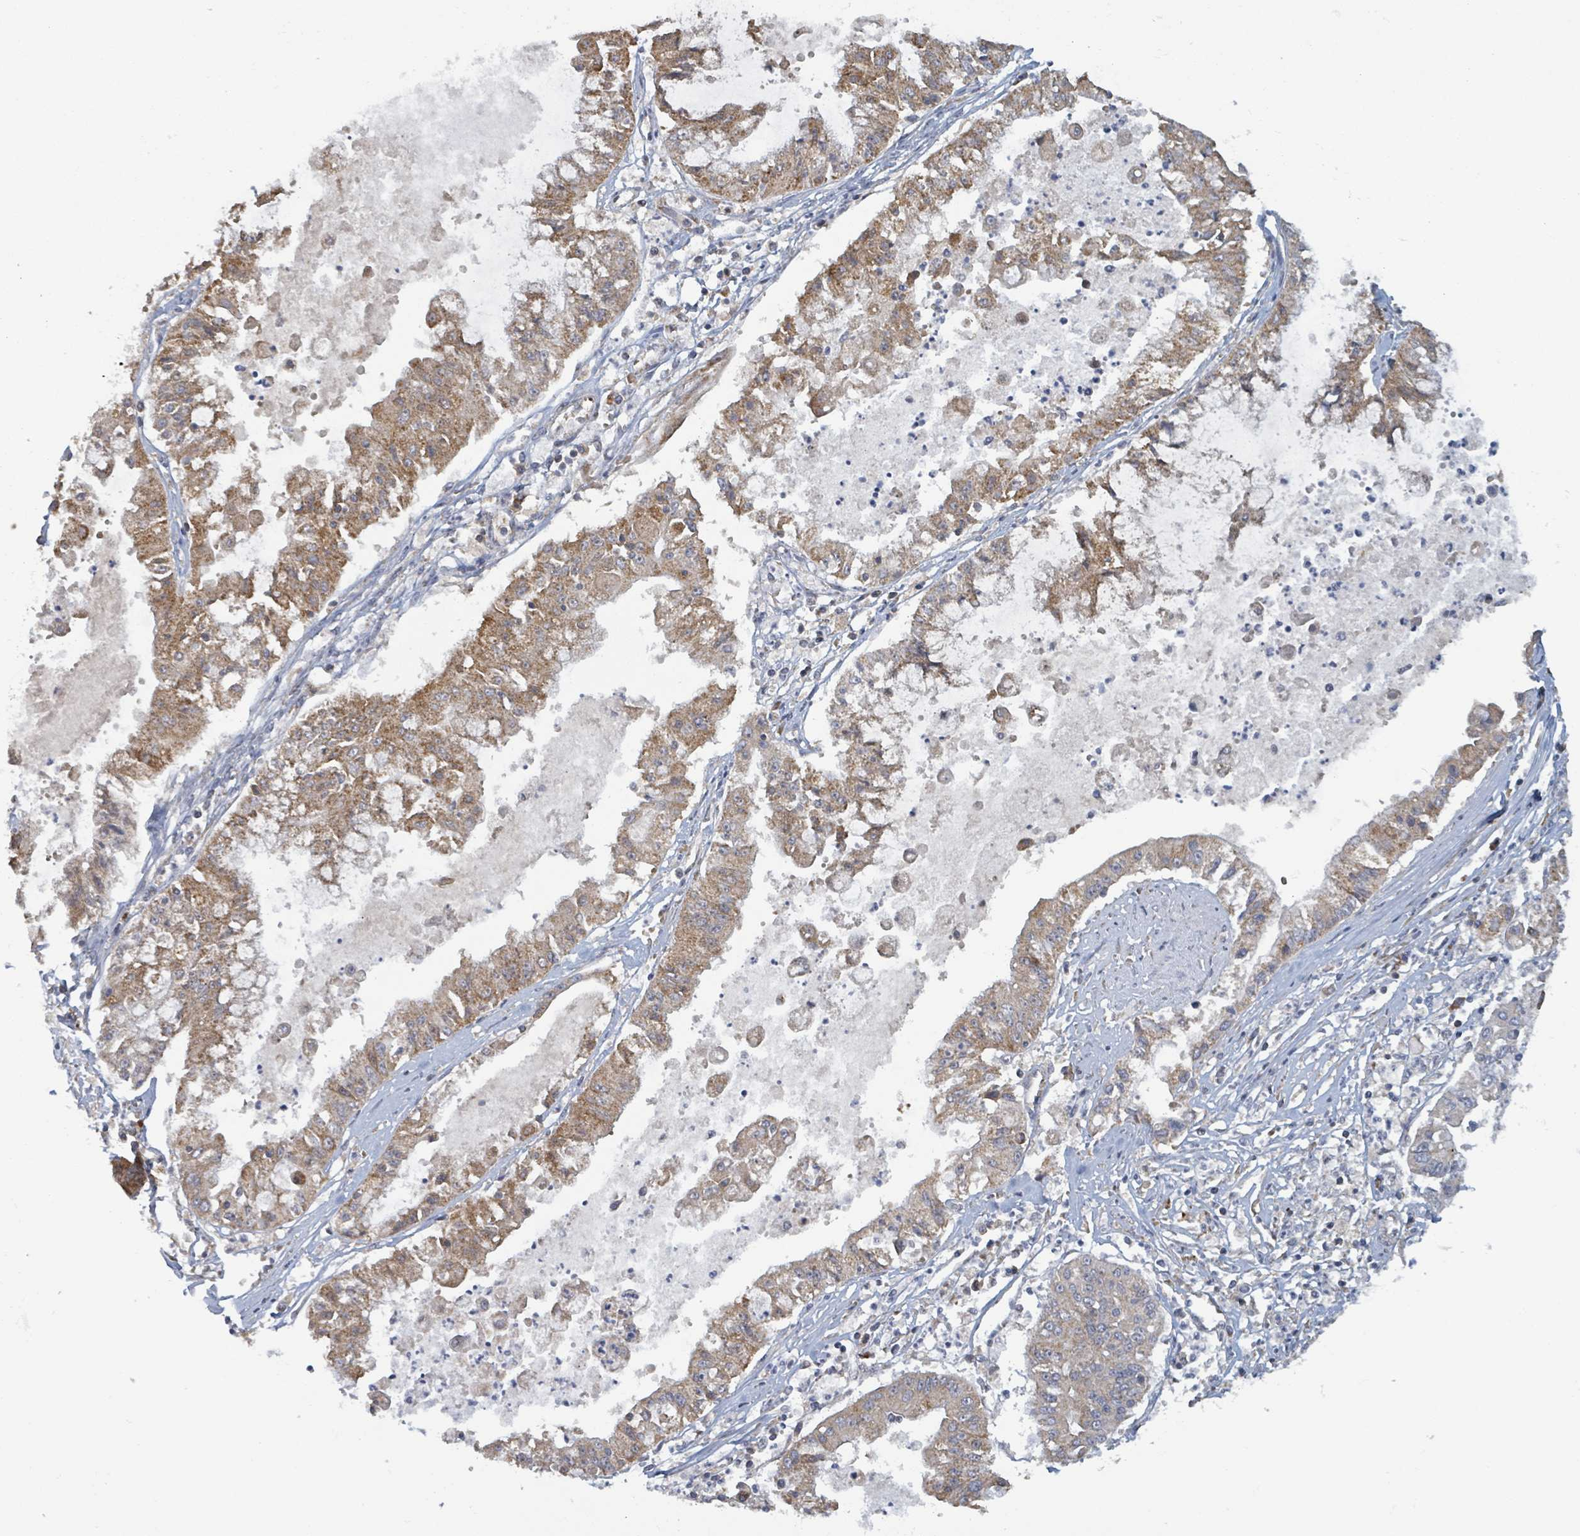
{"staining": {"intensity": "moderate", "quantity": ">75%", "location": "cytoplasmic/membranous"}, "tissue": "ovarian cancer", "cell_type": "Tumor cells", "image_type": "cancer", "snomed": [{"axis": "morphology", "description": "Cystadenocarcinoma, mucinous, NOS"}, {"axis": "topography", "description": "Ovary"}], "caption": "Immunohistochemistry micrograph of neoplastic tissue: ovarian mucinous cystadenocarcinoma stained using immunohistochemistry reveals medium levels of moderate protein expression localized specifically in the cytoplasmic/membranous of tumor cells, appearing as a cytoplasmic/membranous brown color.", "gene": "HIVEP1", "patient": {"sex": "female", "age": 70}}